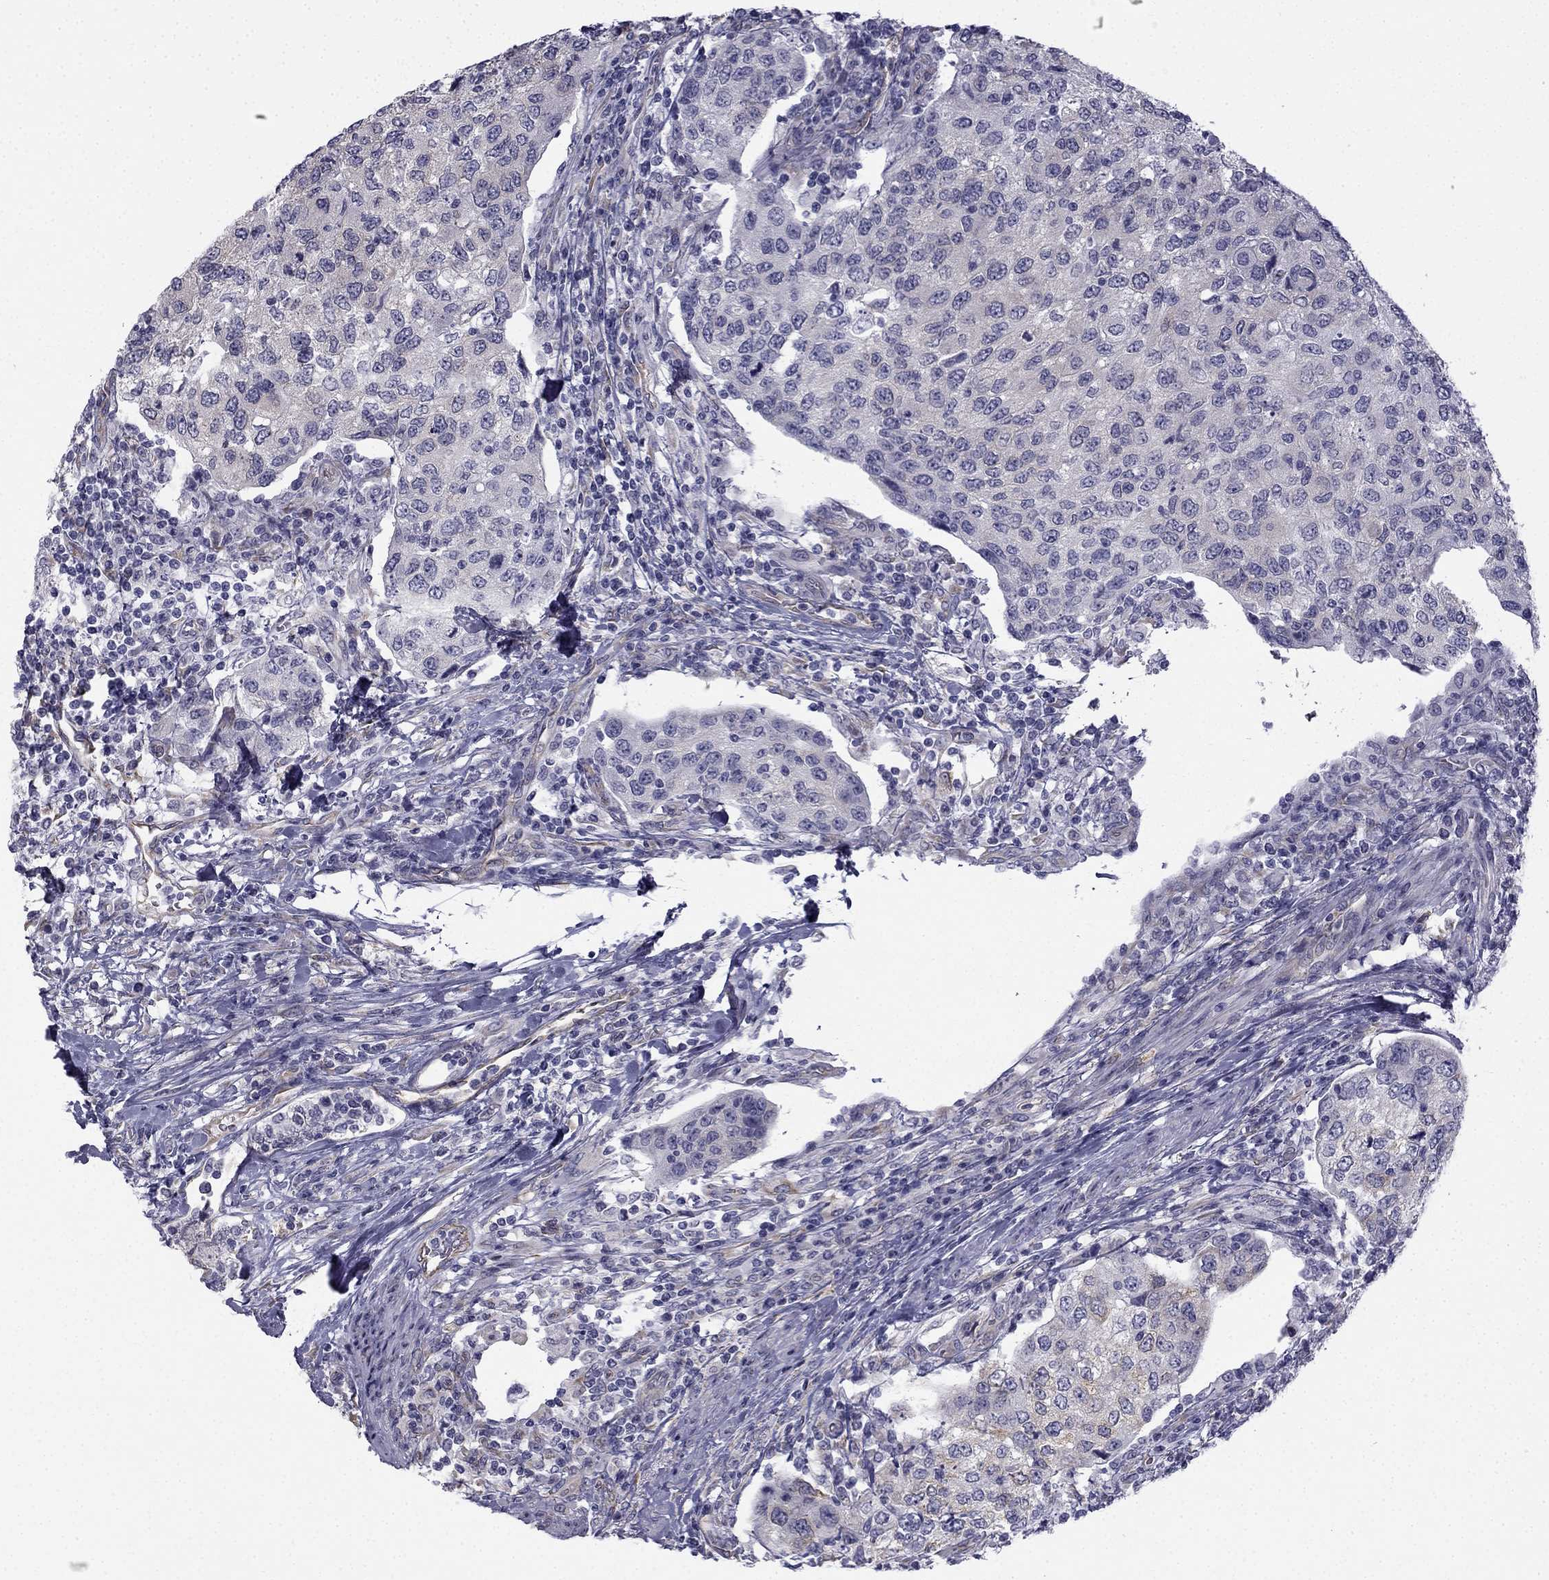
{"staining": {"intensity": "negative", "quantity": "none", "location": "none"}, "tissue": "urothelial cancer", "cell_type": "Tumor cells", "image_type": "cancer", "snomed": [{"axis": "morphology", "description": "Urothelial carcinoma, High grade"}, {"axis": "topography", "description": "Urinary bladder"}], "caption": "IHC of urothelial carcinoma (high-grade) reveals no positivity in tumor cells.", "gene": "CCDC40", "patient": {"sex": "female", "age": 78}}